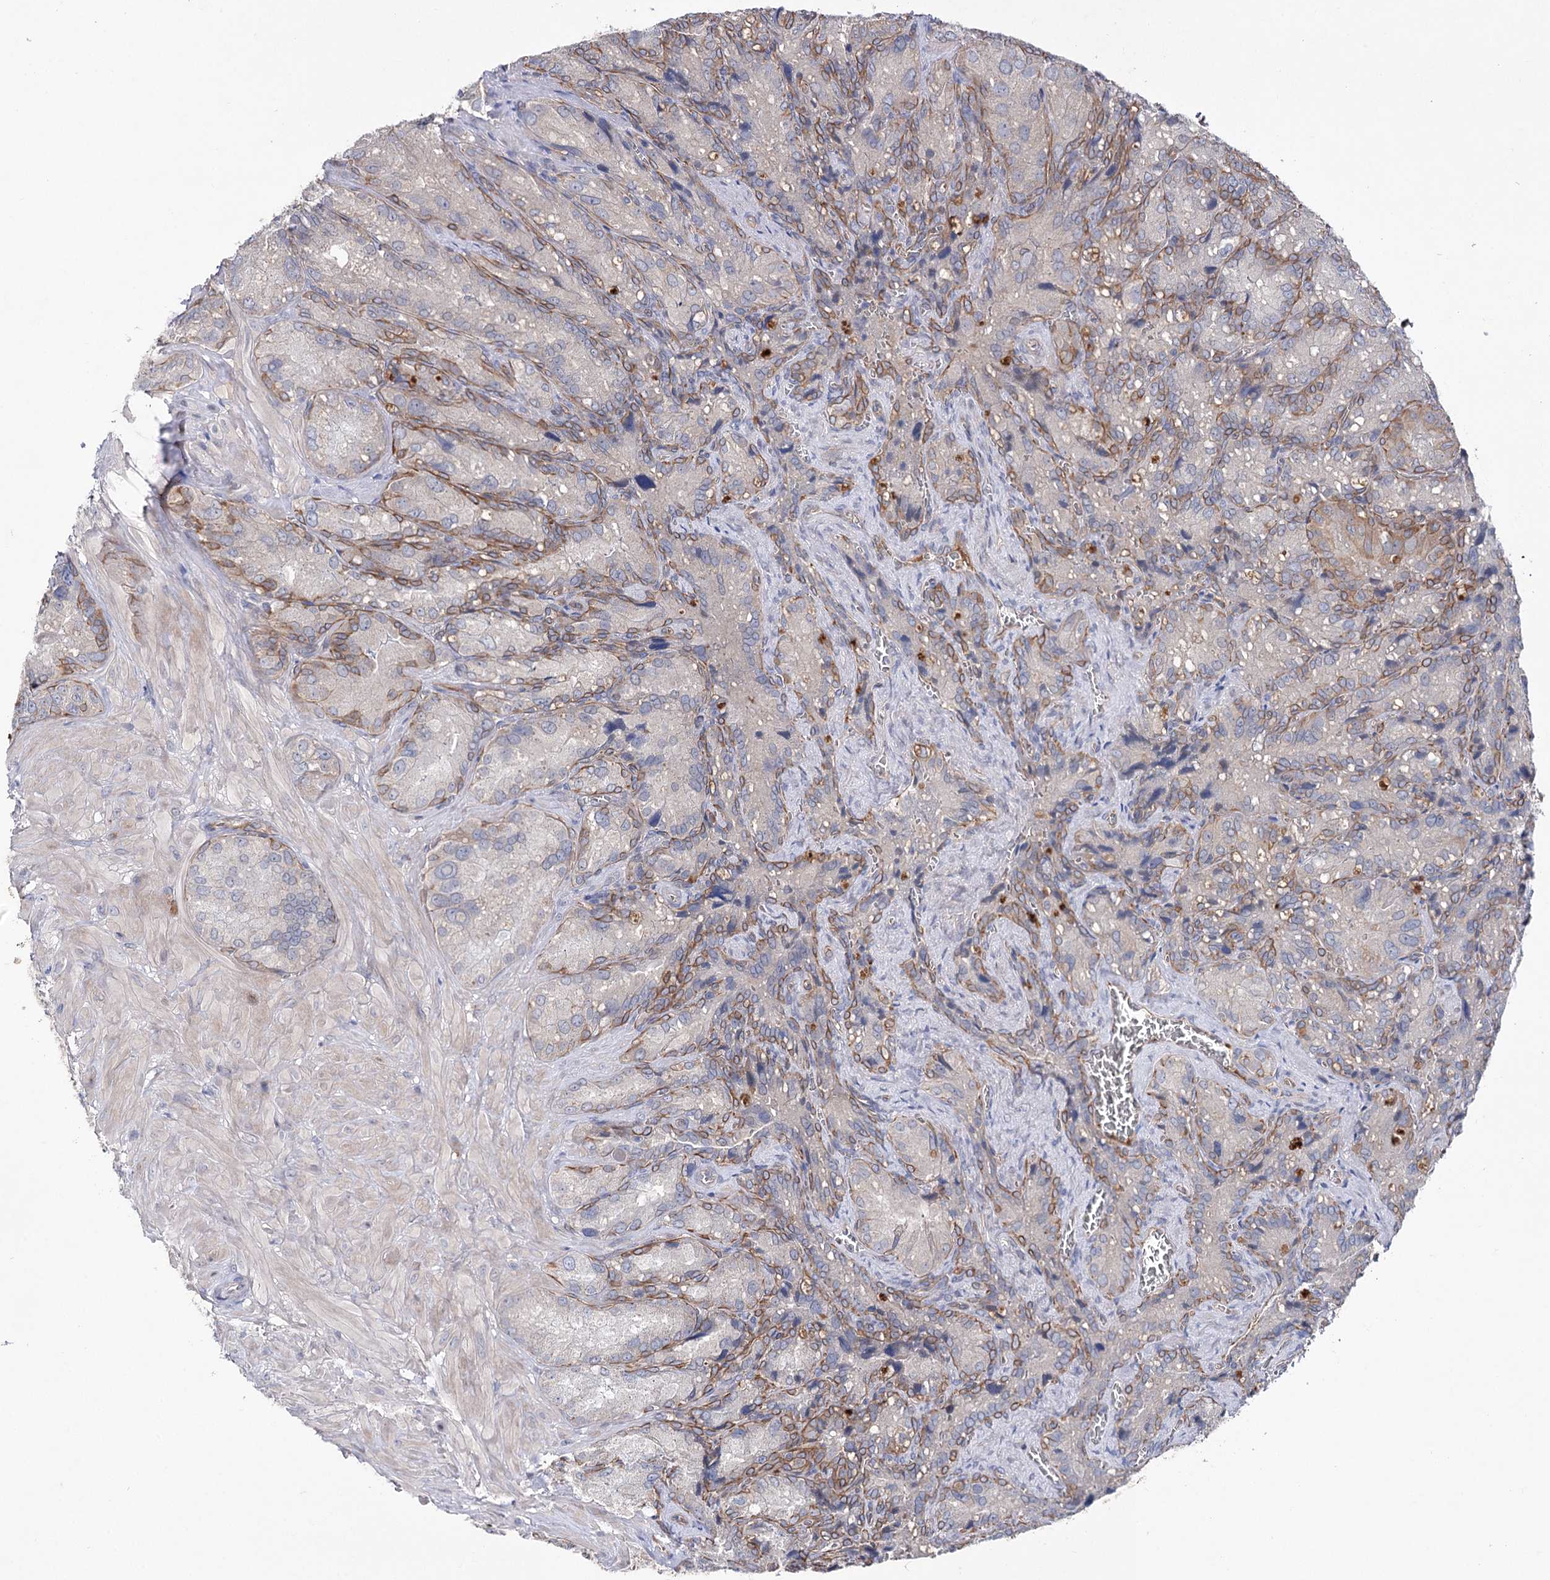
{"staining": {"intensity": "moderate", "quantity": "25%-75%", "location": "cytoplasmic/membranous"}, "tissue": "seminal vesicle", "cell_type": "Glandular cells", "image_type": "normal", "snomed": [{"axis": "morphology", "description": "Normal tissue, NOS"}, {"axis": "topography", "description": "Seminal veicle"}], "caption": "Immunohistochemistry (IHC) image of benign seminal vesicle: human seminal vesicle stained using immunohistochemistry (IHC) exhibits medium levels of moderate protein expression localized specifically in the cytoplasmic/membranous of glandular cells, appearing as a cytoplasmic/membranous brown color.", "gene": "LRRC14B", "patient": {"sex": "male", "age": 62}}